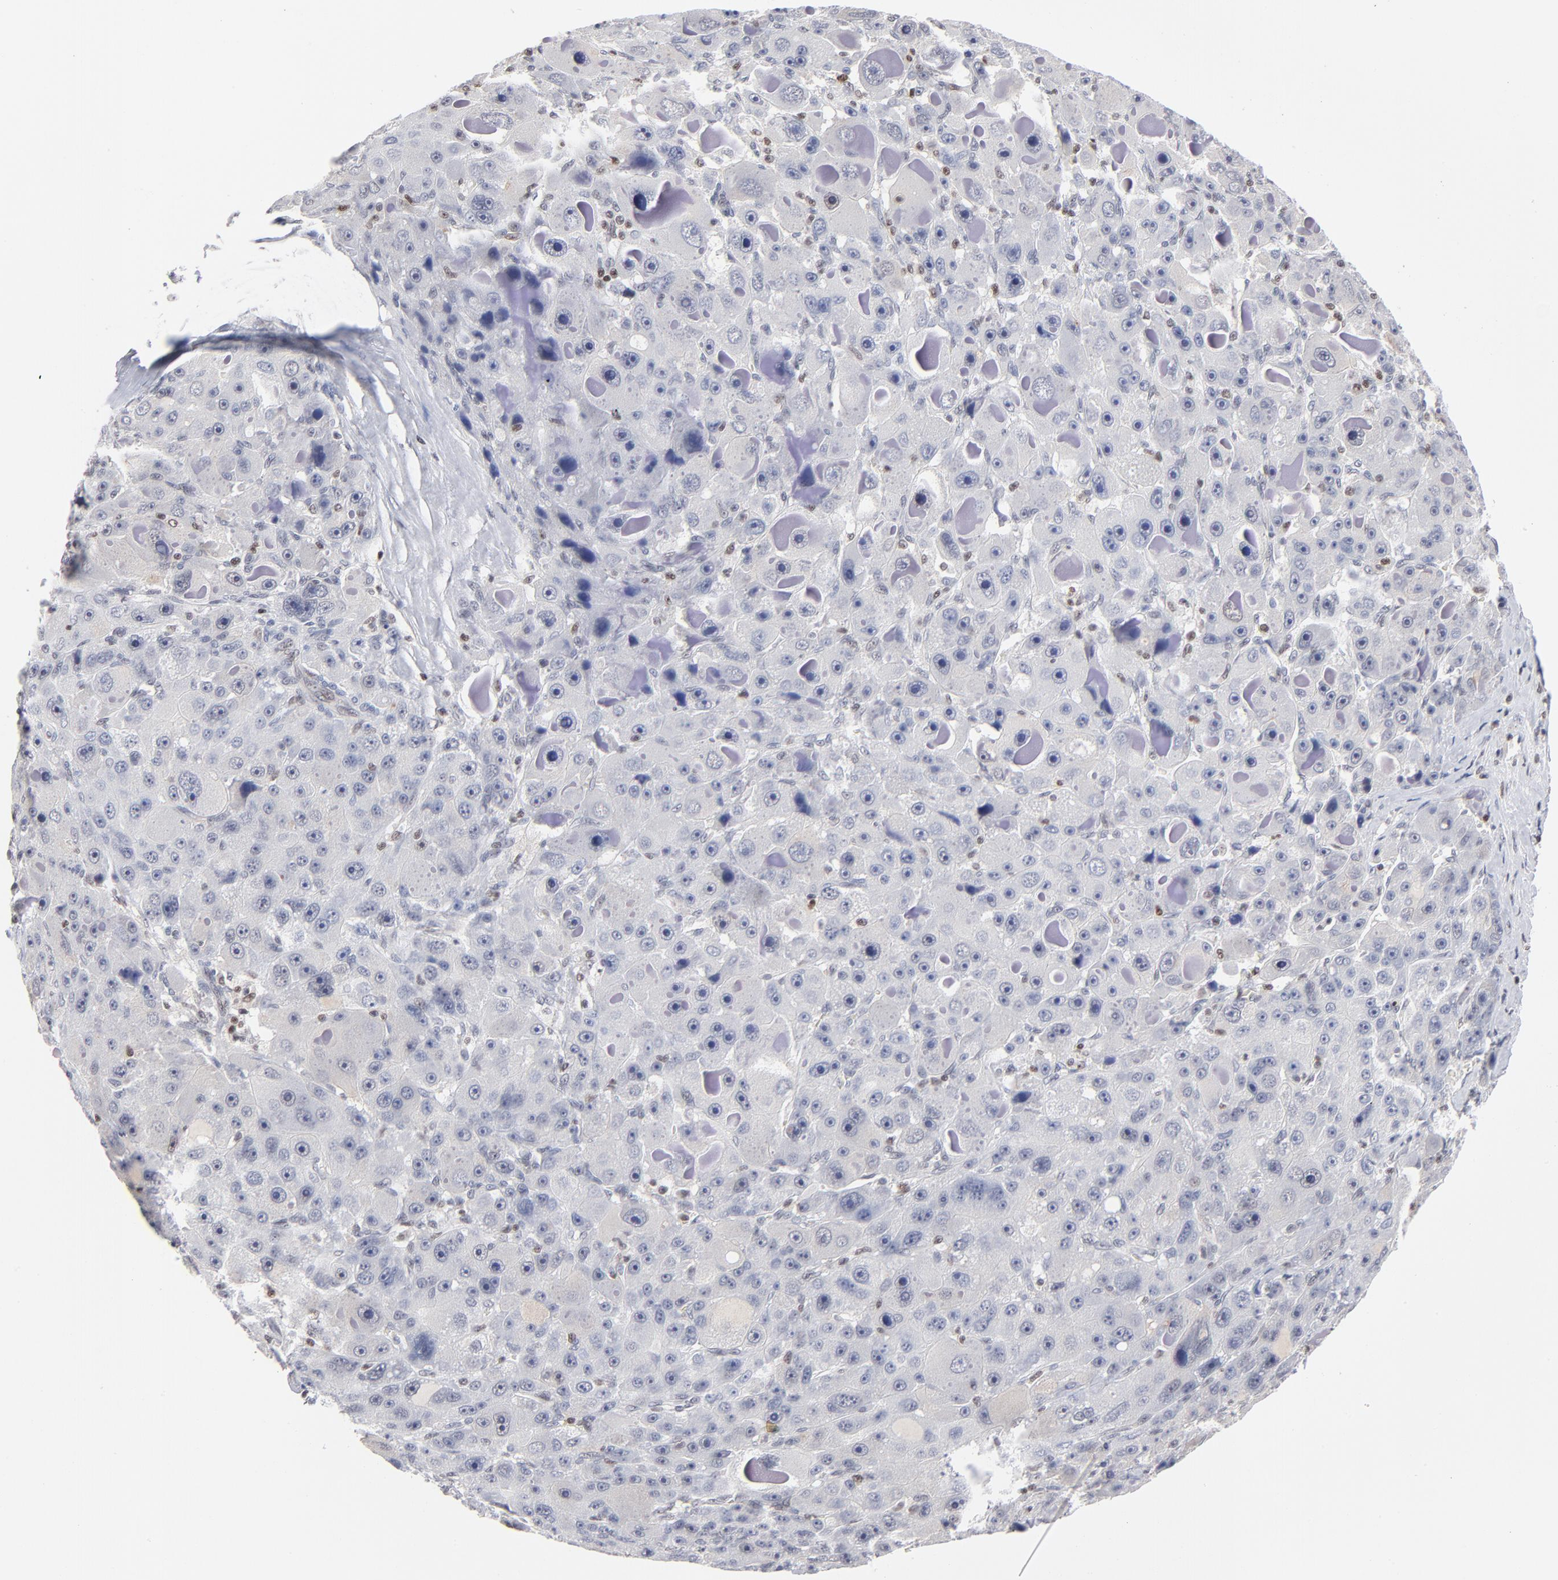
{"staining": {"intensity": "negative", "quantity": "none", "location": "none"}, "tissue": "liver cancer", "cell_type": "Tumor cells", "image_type": "cancer", "snomed": [{"axis": "morphology", "description": "Carcinoma, Hepatocellular, NOS"}, {"axis": "topography", "description": "Liver"}], "caption": "A histopathology image of hepatocellular carcinoma (liver) stained for a protein displays no brown staining in tumor cells.", "gene": "MAX", "patient": {"sex": "male", "age": 76}}